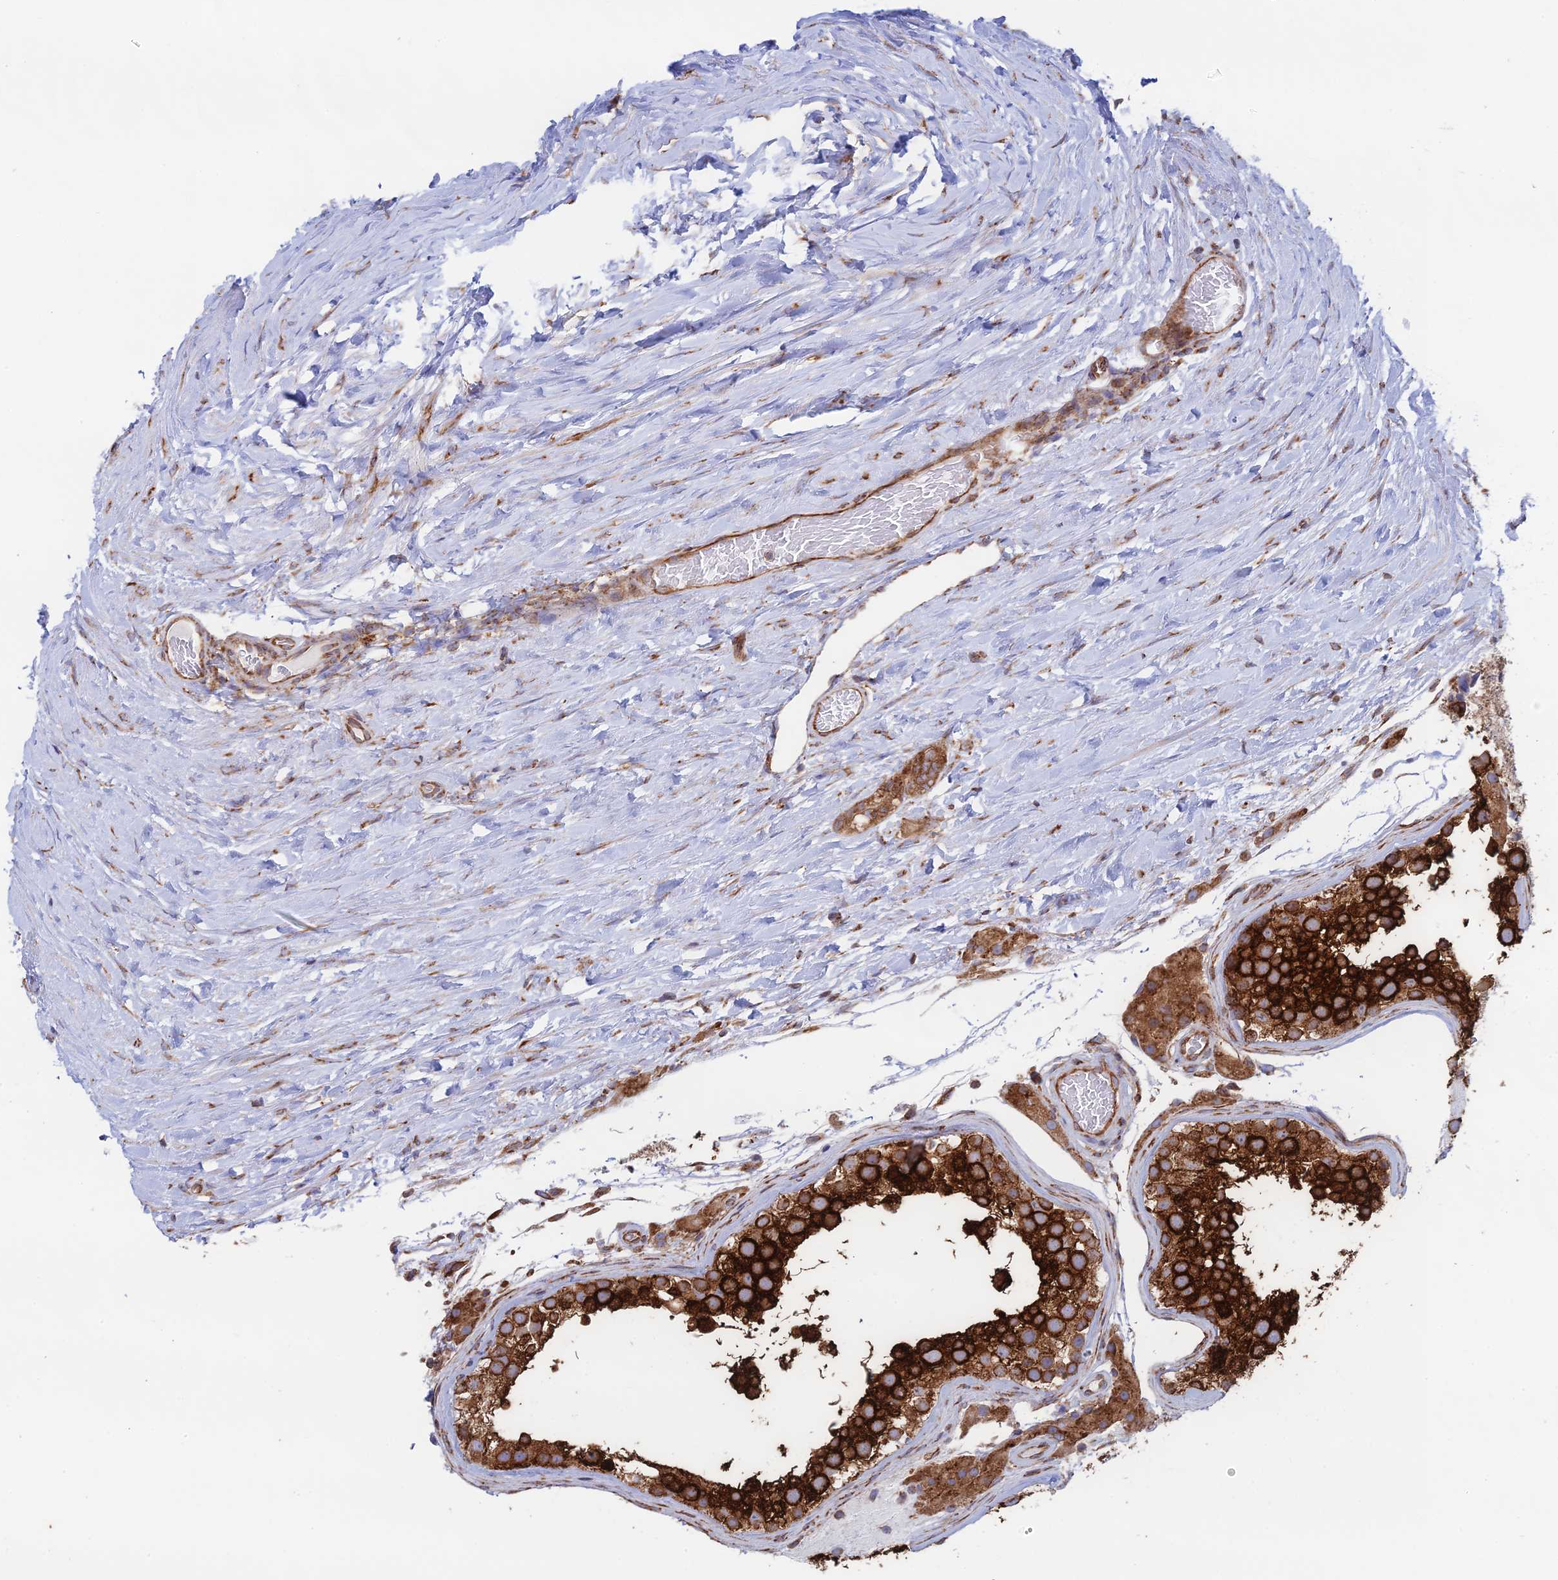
{"staining": {"intensity": "strong", "quantity": ">75%", "location": "cytoplasmic/membranous"}, "tissue": "testis", "cell_type": "Cells in seminiferous ducts", "image_type": "normal", "snomed": [{"axis": "morphology", "description": "Normal tissue, NOS"}, {"axis": "topography", "description": "Testis"}], "caption": "Immunohistochemical staining of unremarkable testis reveals >75% levels of strong cytoplasmic/membranous protein staining in about >75% of cells in seminiferous ducts.", "gene": "CCDC69", "patient": {"sex": "male", "age": 46}}